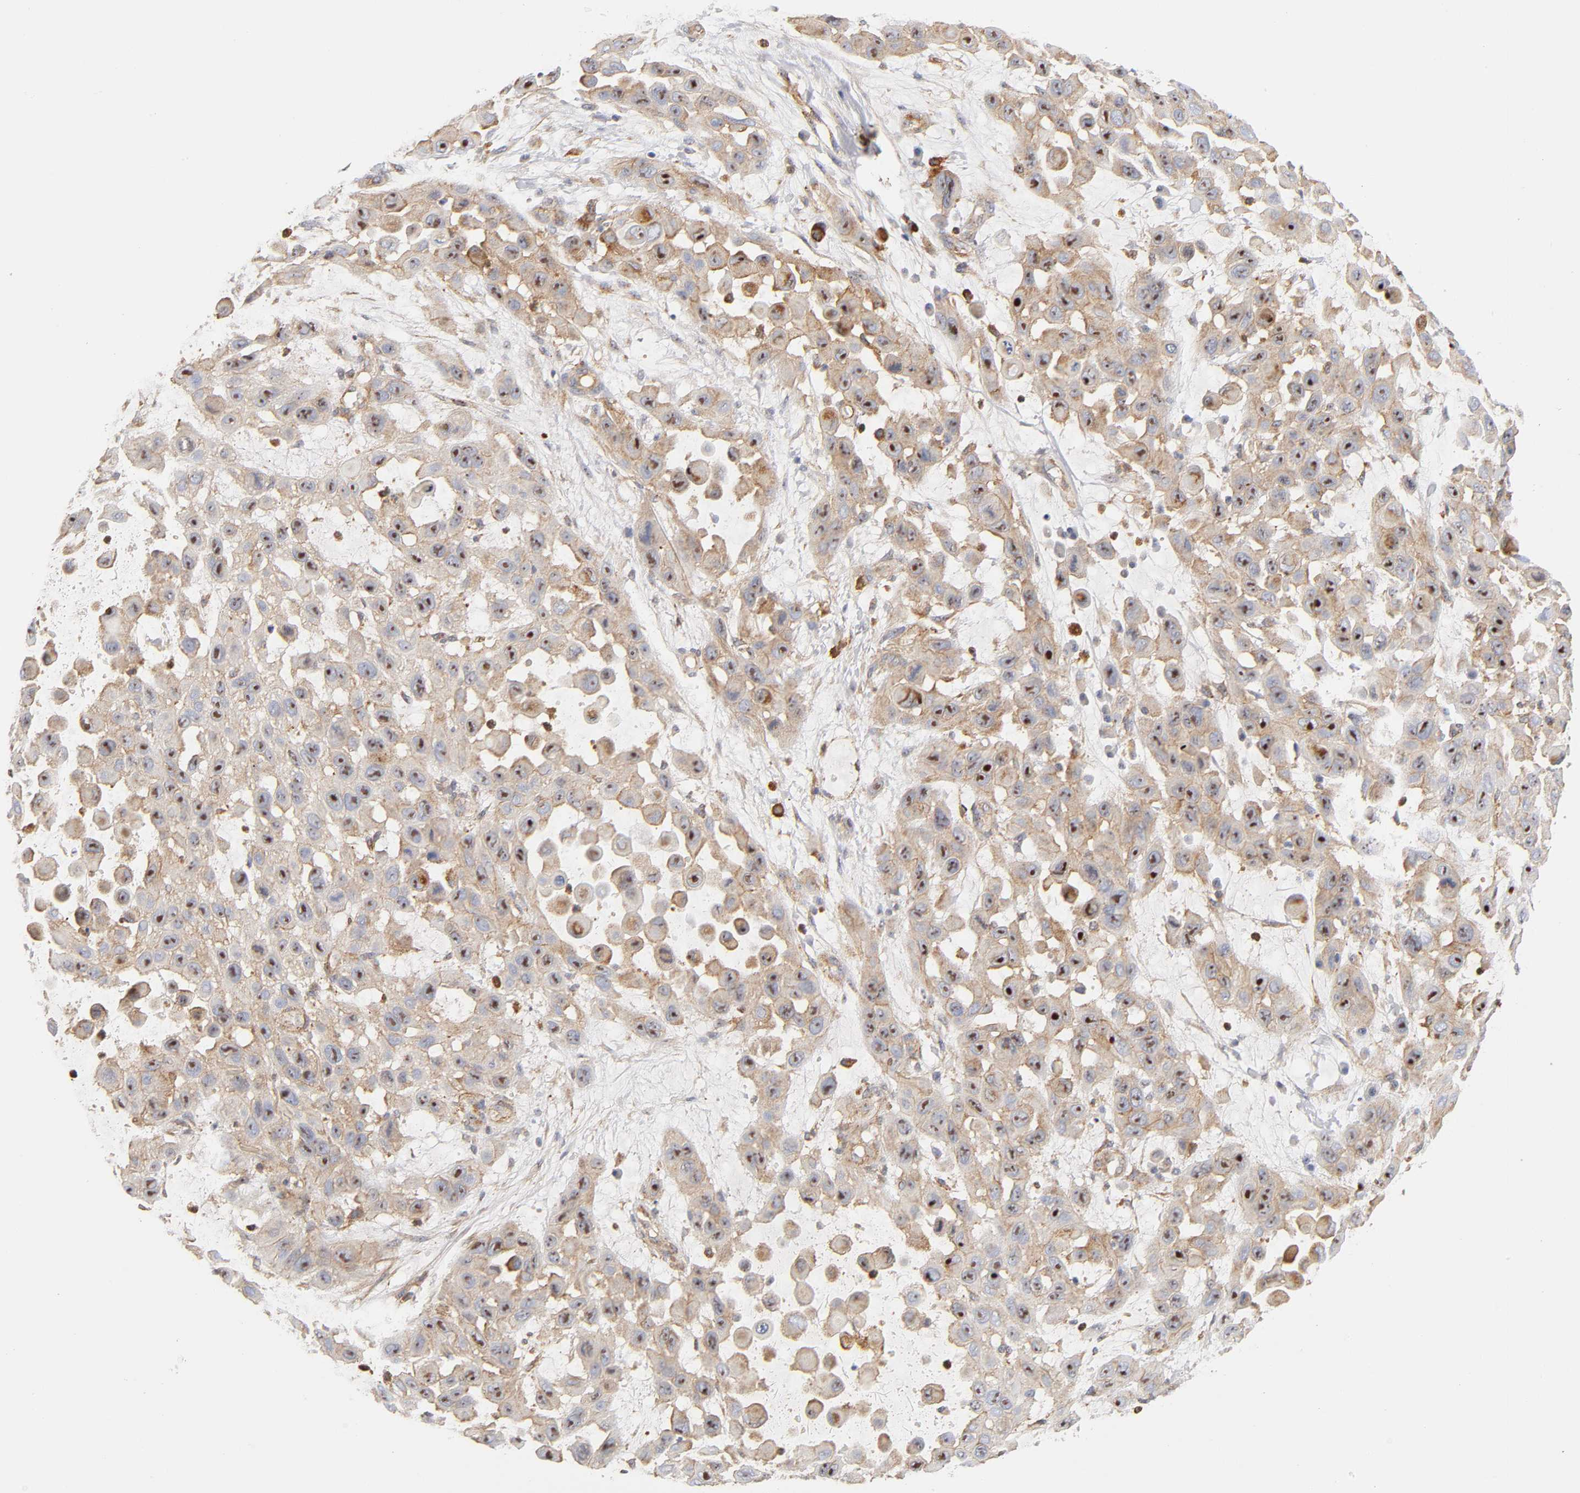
{"staining": {"intensity": "strong", "quantity": ">75%", "location": "cytoplasmic/membranous,nuclear"}, "tissue": "skin cancer", "cell_type": "Tumor cells", "image_type": "cancer", "snomed": [{"axis": "morphology", "description": "Squamous cell carcinoma, NOS"}, {"axis": "topography", "description": "Skin"}], "caption": "Immunohistochemistry (IHC) of skin cancer (squamous cell carcinoma) shows high levels of strong cytoplasmic/membranous and nuclear expression in approximately >75% of tumor cells. The staining was performed using DAB, with brown indicating positive protein expression. Nuclei are stained blue with hematoxylin.", "gene": "PLD1", "patient": {"sex": "male", "age": 81}}